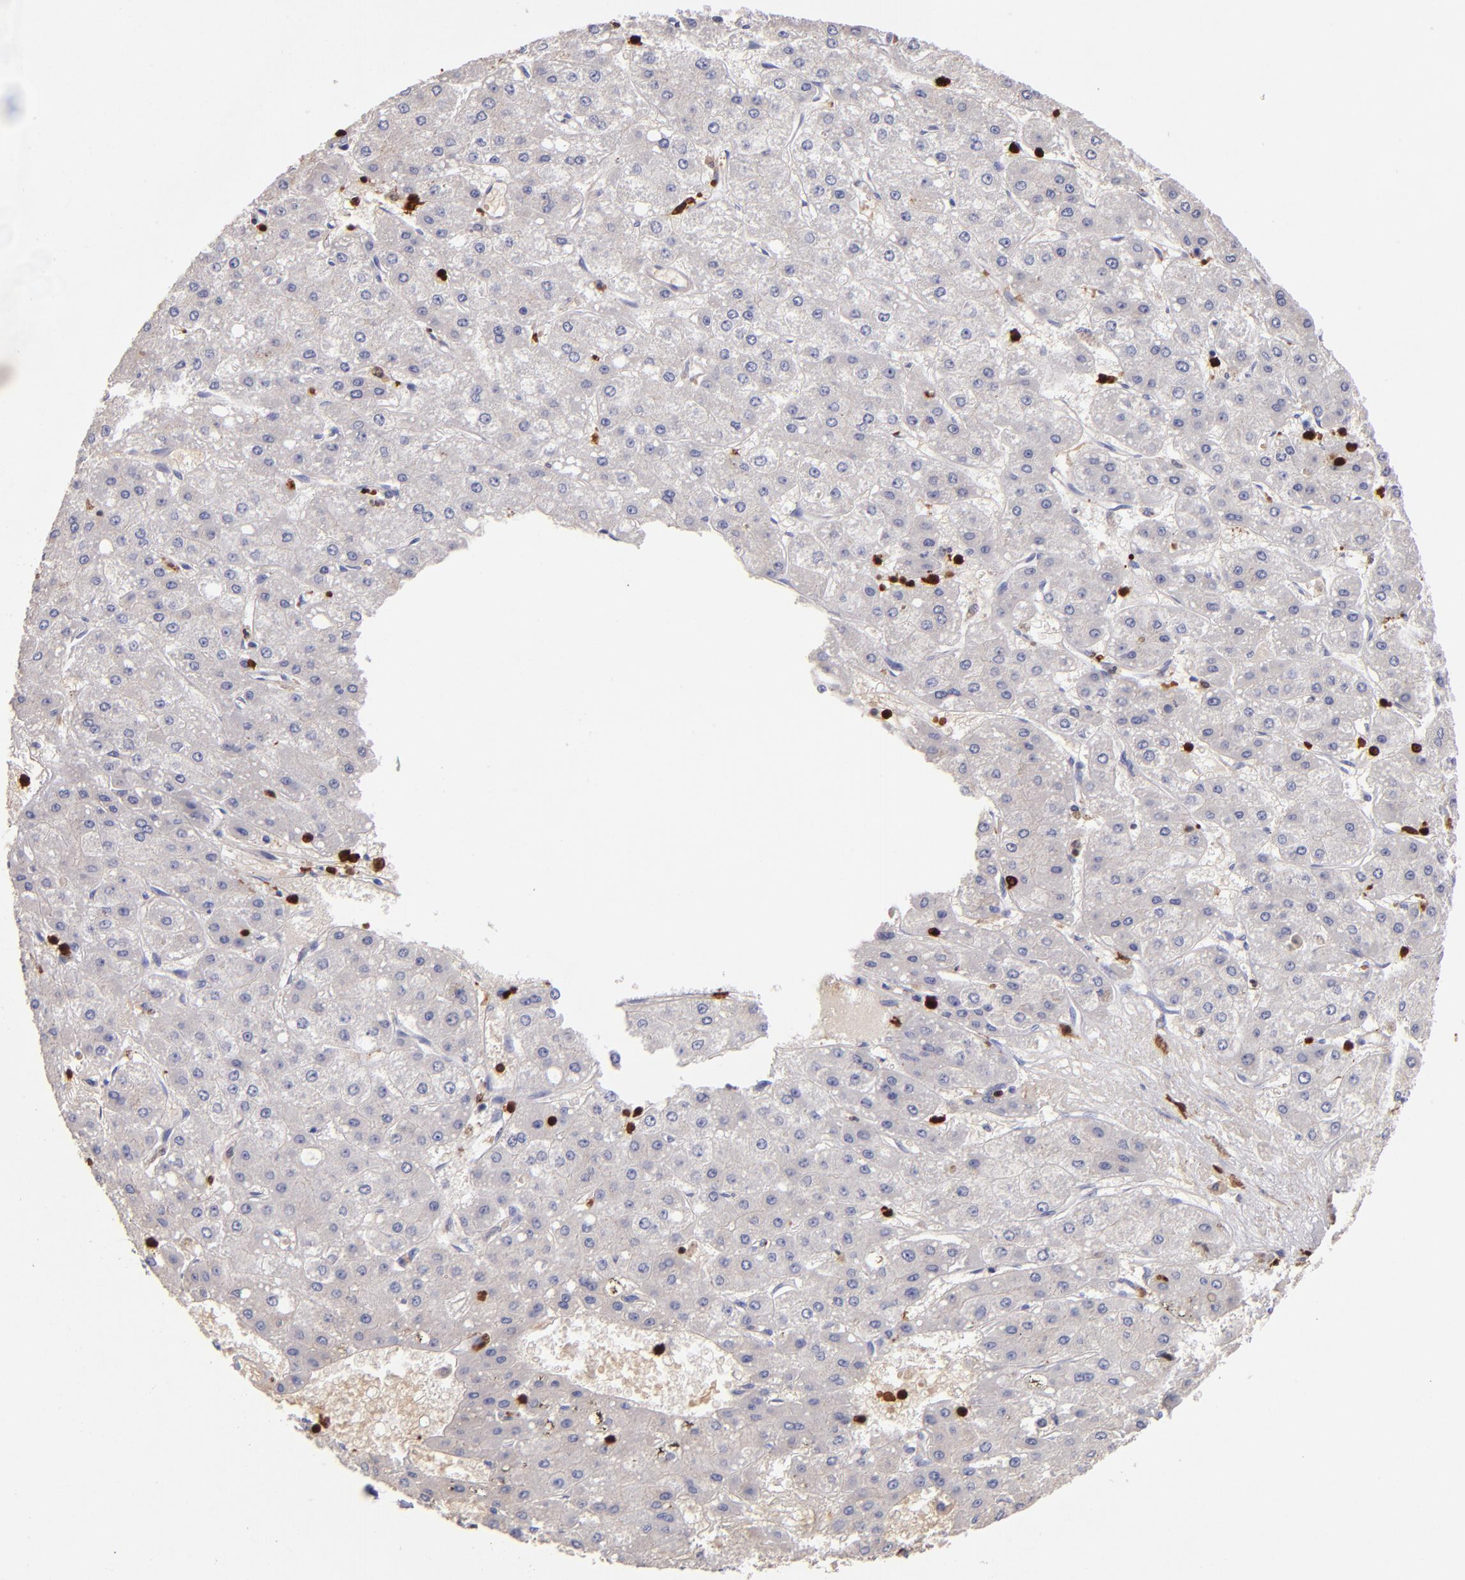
{"staining": {"intensity": "negative", "quantity": "none", "location": "none"}, "tissue": "liver cancer", "cell_type": "Tumor cells", "image_type": "cancer", "snomed": [{"axis": "morphology", "description": "Carcinoma, Hepatocellular, NOS"}, {"axis": "topography", "description": "Liver"}], "caption": "This micrograph is of liver hepatocellular carcinoma stained with immunohistochemistry to label a protein in brown with the nuclei are counter-stained blue. There is no positivity in tumor cells. (Brightfield microscopy of DAB immunohistochemistry (IHC) at high magnification).", "gene": "S100A4", "patient": {"sex": "female", "age": 52}}